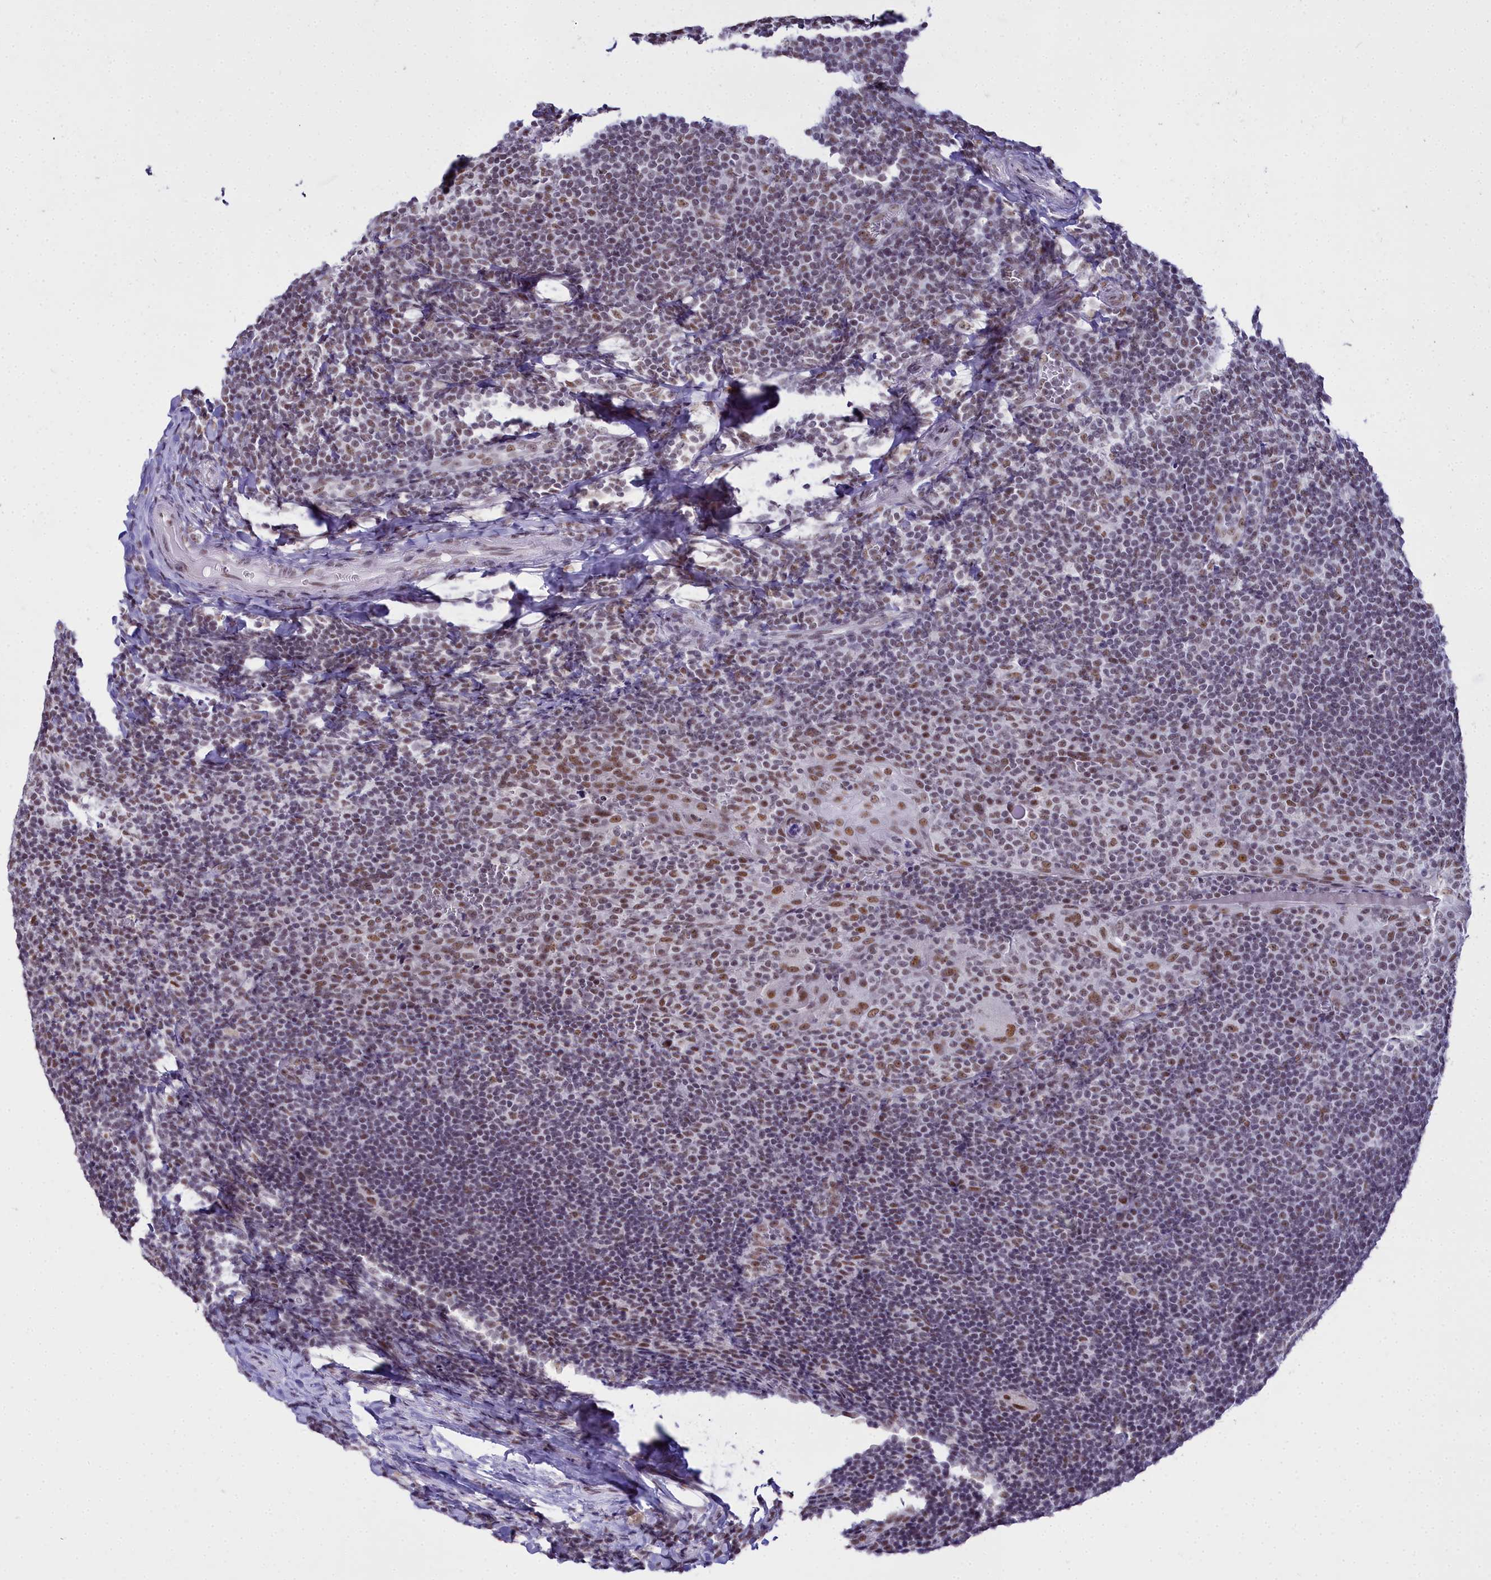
{"staining": {"intensity": "weak", "quantity": "25%-75%", "location": "nuclear"}, "tissue": "tonsil", "cell_type": "Germinal center cells", "image_type": "normal", "snomed": [{"axis": "morphology", "description": "Normal tissue, NOS"}, {"axis": "topography", "description": "Tonsil"}], "caption": "Tonsil stained with a brown dye reveals weak nuclear positive positivity in about 25%-75% of germinal center cells.", "gene": "RBM12", "patient": {"sex": "male", "age": 37}}